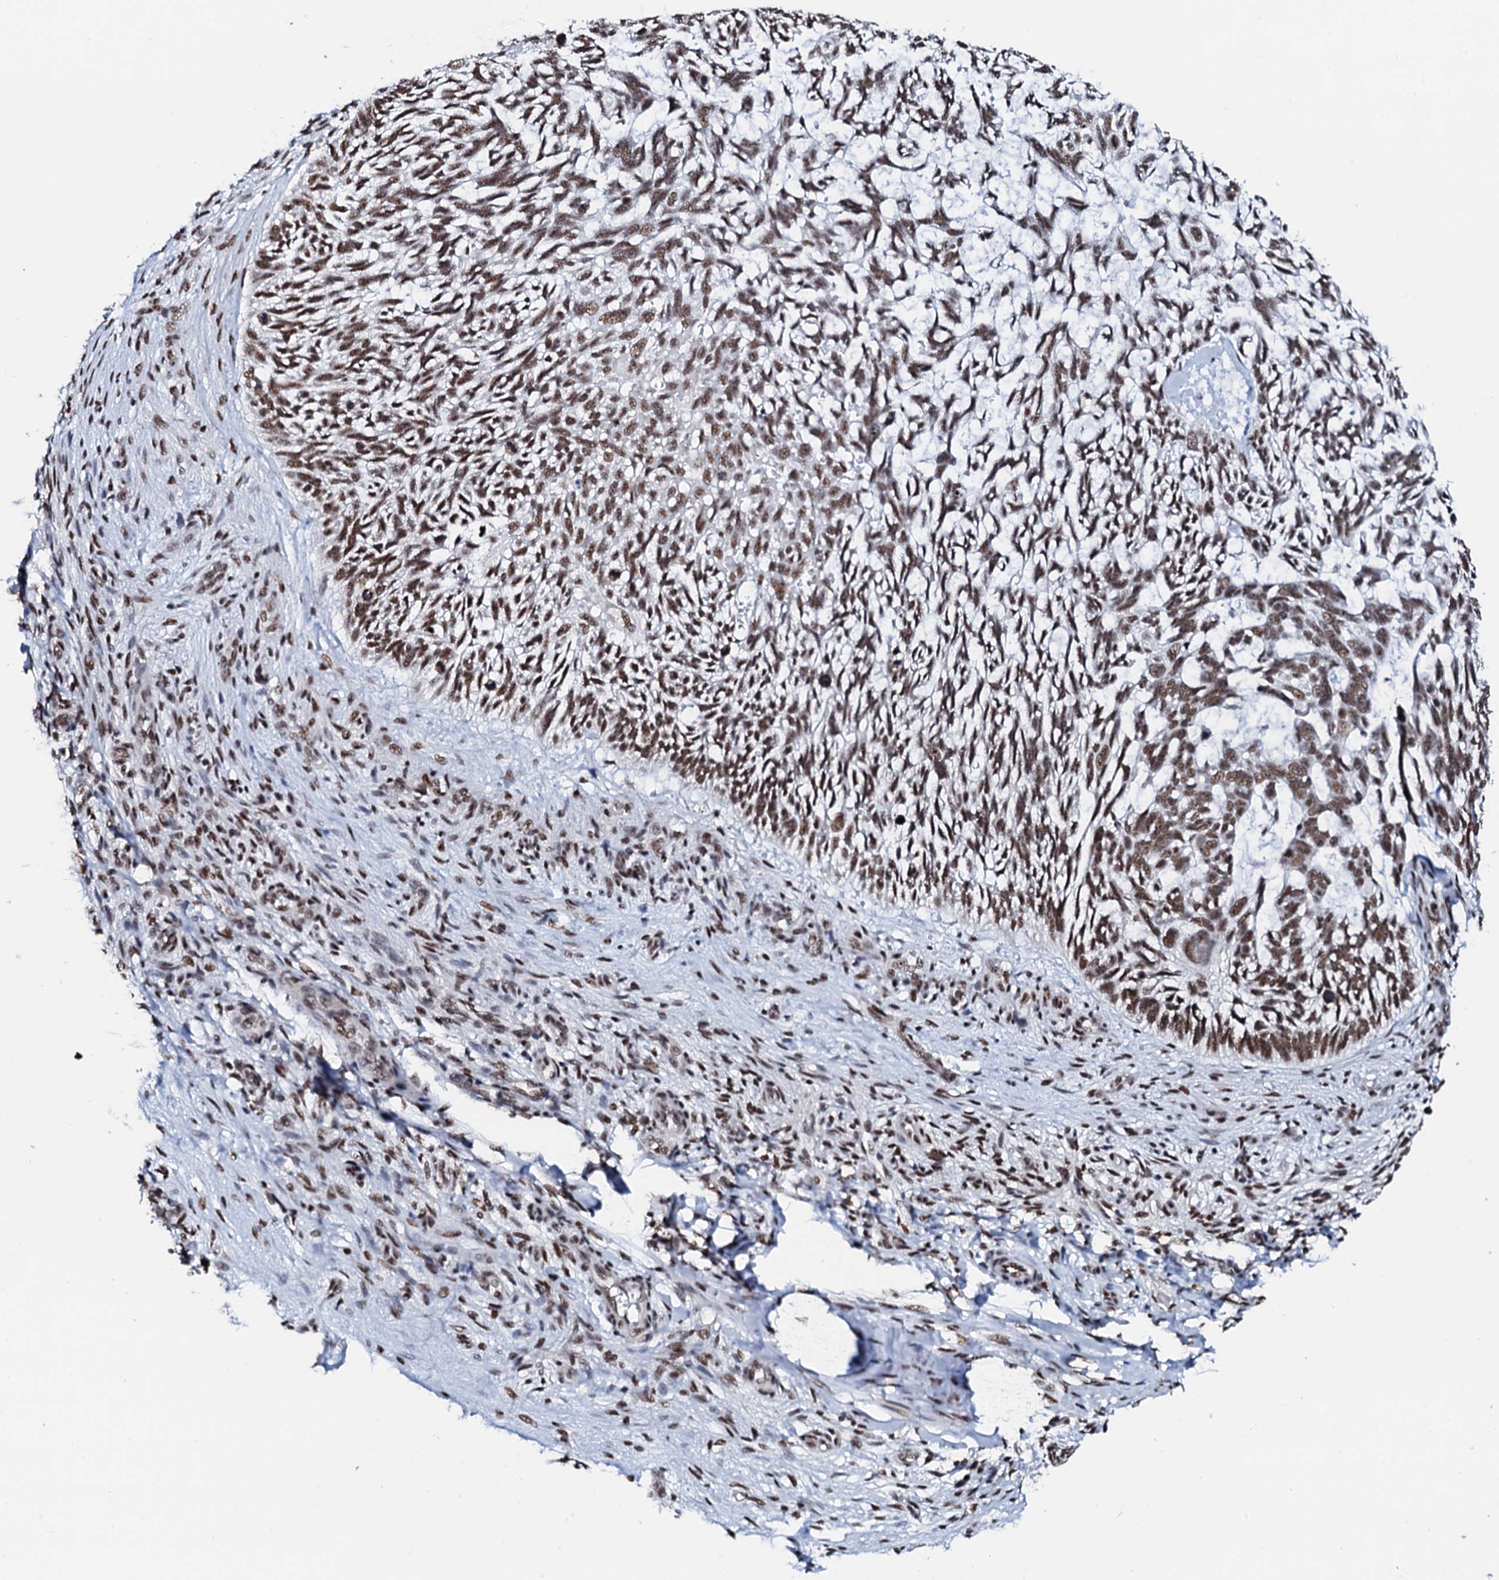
{"staining": {"intensity": "moderate", "quantity": ">75%", "location": "nuclear"}, "tissue": "skin cancer", "cell_type": "Tumor cells", "image_type": "cancer", "snomed": [{"axis": "morphology", "description": "Basal cell carcinoma"}, {"axis": "topography", "description": "Skin"}], "caption": "Approximately >75% of tumor cells in skin cancer show moderate nuclear protein positivity as visualized by brown immunohistochemical staining.", "gene": "NKAPD1", "patient": {"sex": "male", "age": 88}}